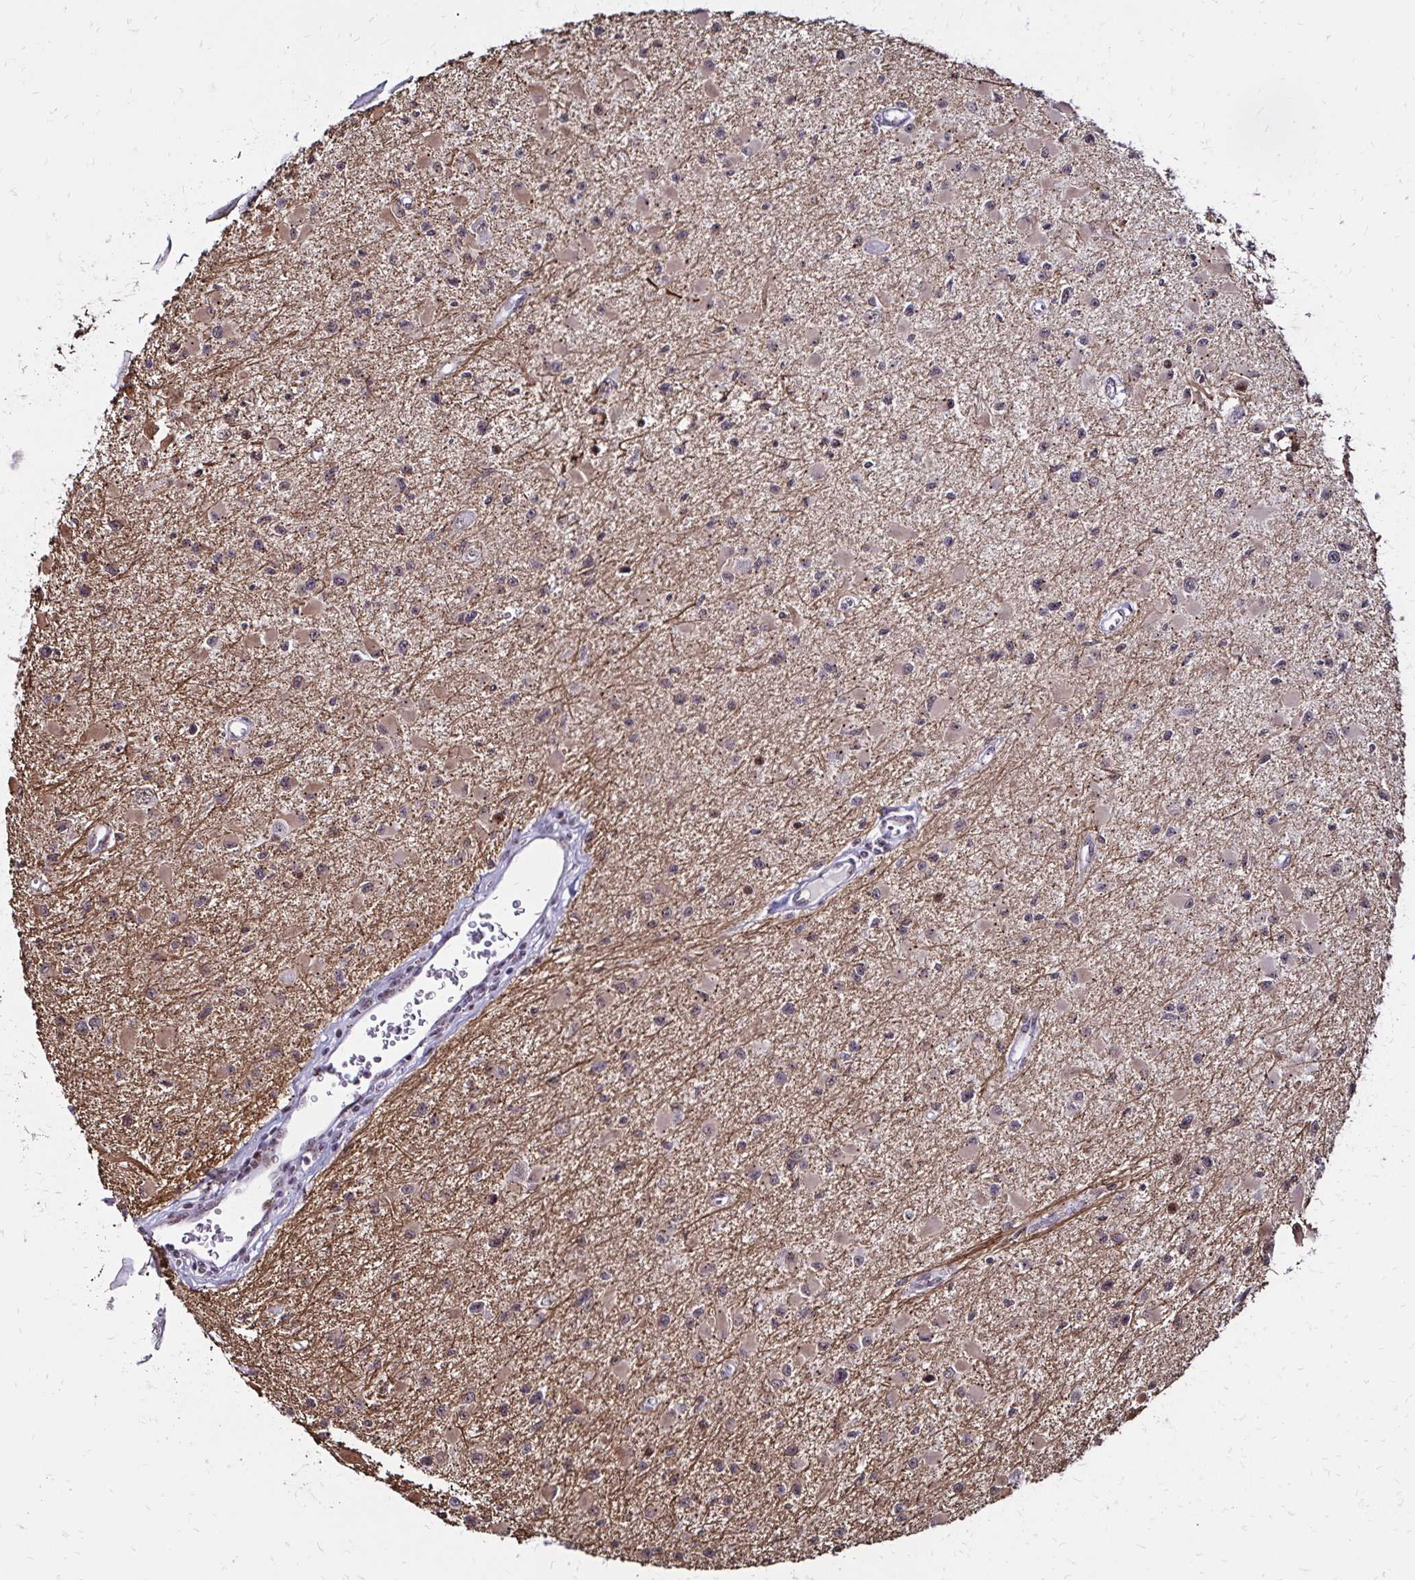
{"staining": {"intensity": "moderate", "quantity": "25%-75%", "location": "cytoplasmic/membranous,nuclear"}, "tissue": "glioma", "cell_type": "Tumor cells", "image_type": "cancer", "snomed": [{"axis": "morphology", "description": "Glioma, malignant, High grade"}, {"axis": "topography", "description": "Brain"}], "caption": "Human malignant high-grade glioma stained with a brown dye reveals moderate cytoplasmic/membranous and nuclear positive expression in approximately 25%-75% of tumor cells.", "gene": "TOB1", "patient": {"sex": "male", "age": 54}}